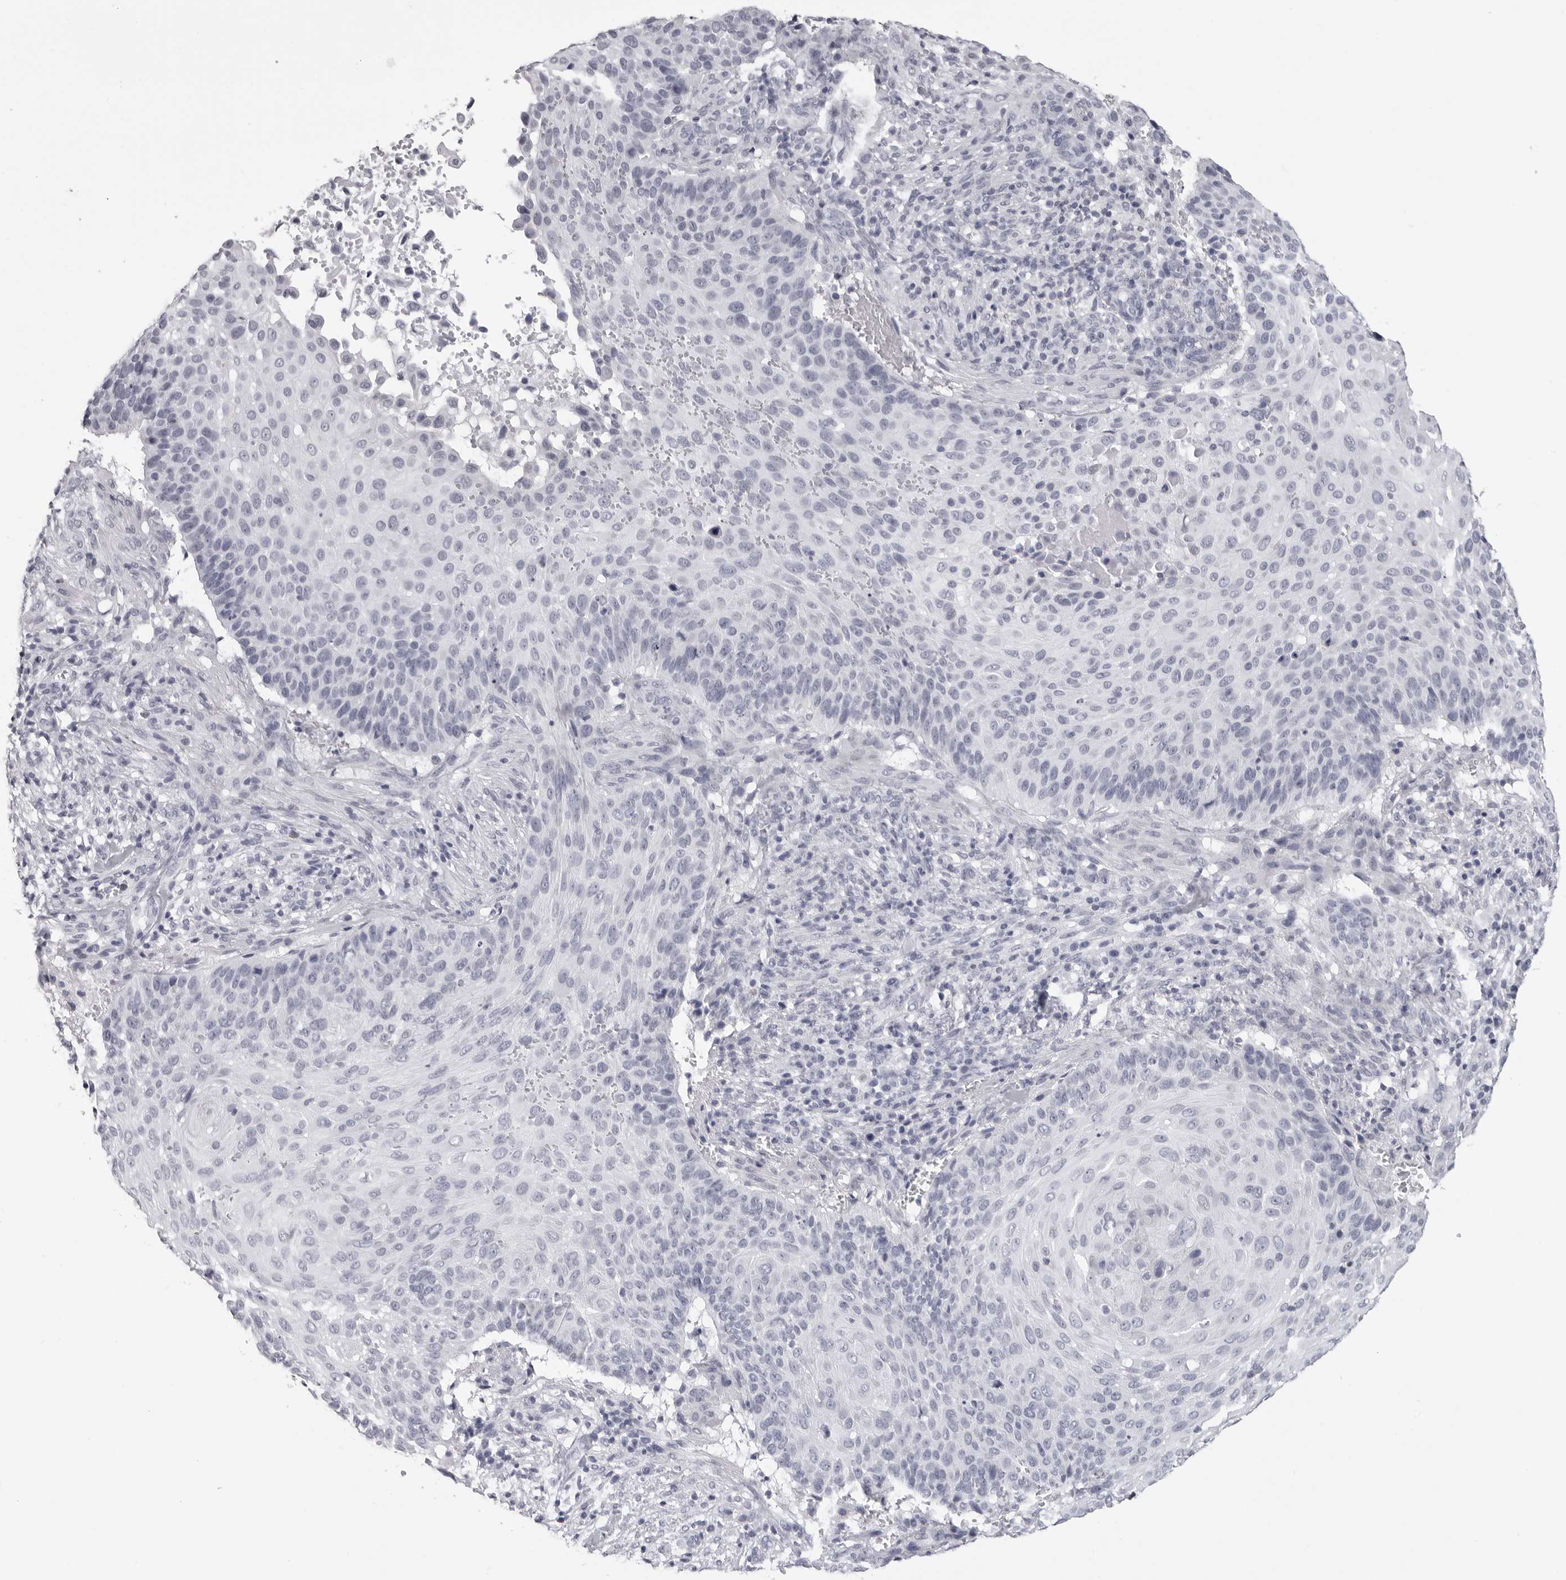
{"staining": {"intensity": "negative", "quantity": "none", "location": "none"}, "tissue": "cervical cancer", "cell_type": "Tumor cells", "image_type": "cancer", "snomed": [{"axis": "morphology", "description": "Squamous cell carcinoma, NOS"}, {"axis": "topography", "description": "Cervix"}], "caption": "Photomicrograph shows no protein expression in tumor cells of cervical squamous cell carcinoma tissue.", "gene": "DNALI1", "patient": {"sex": "female", "age": 74}}